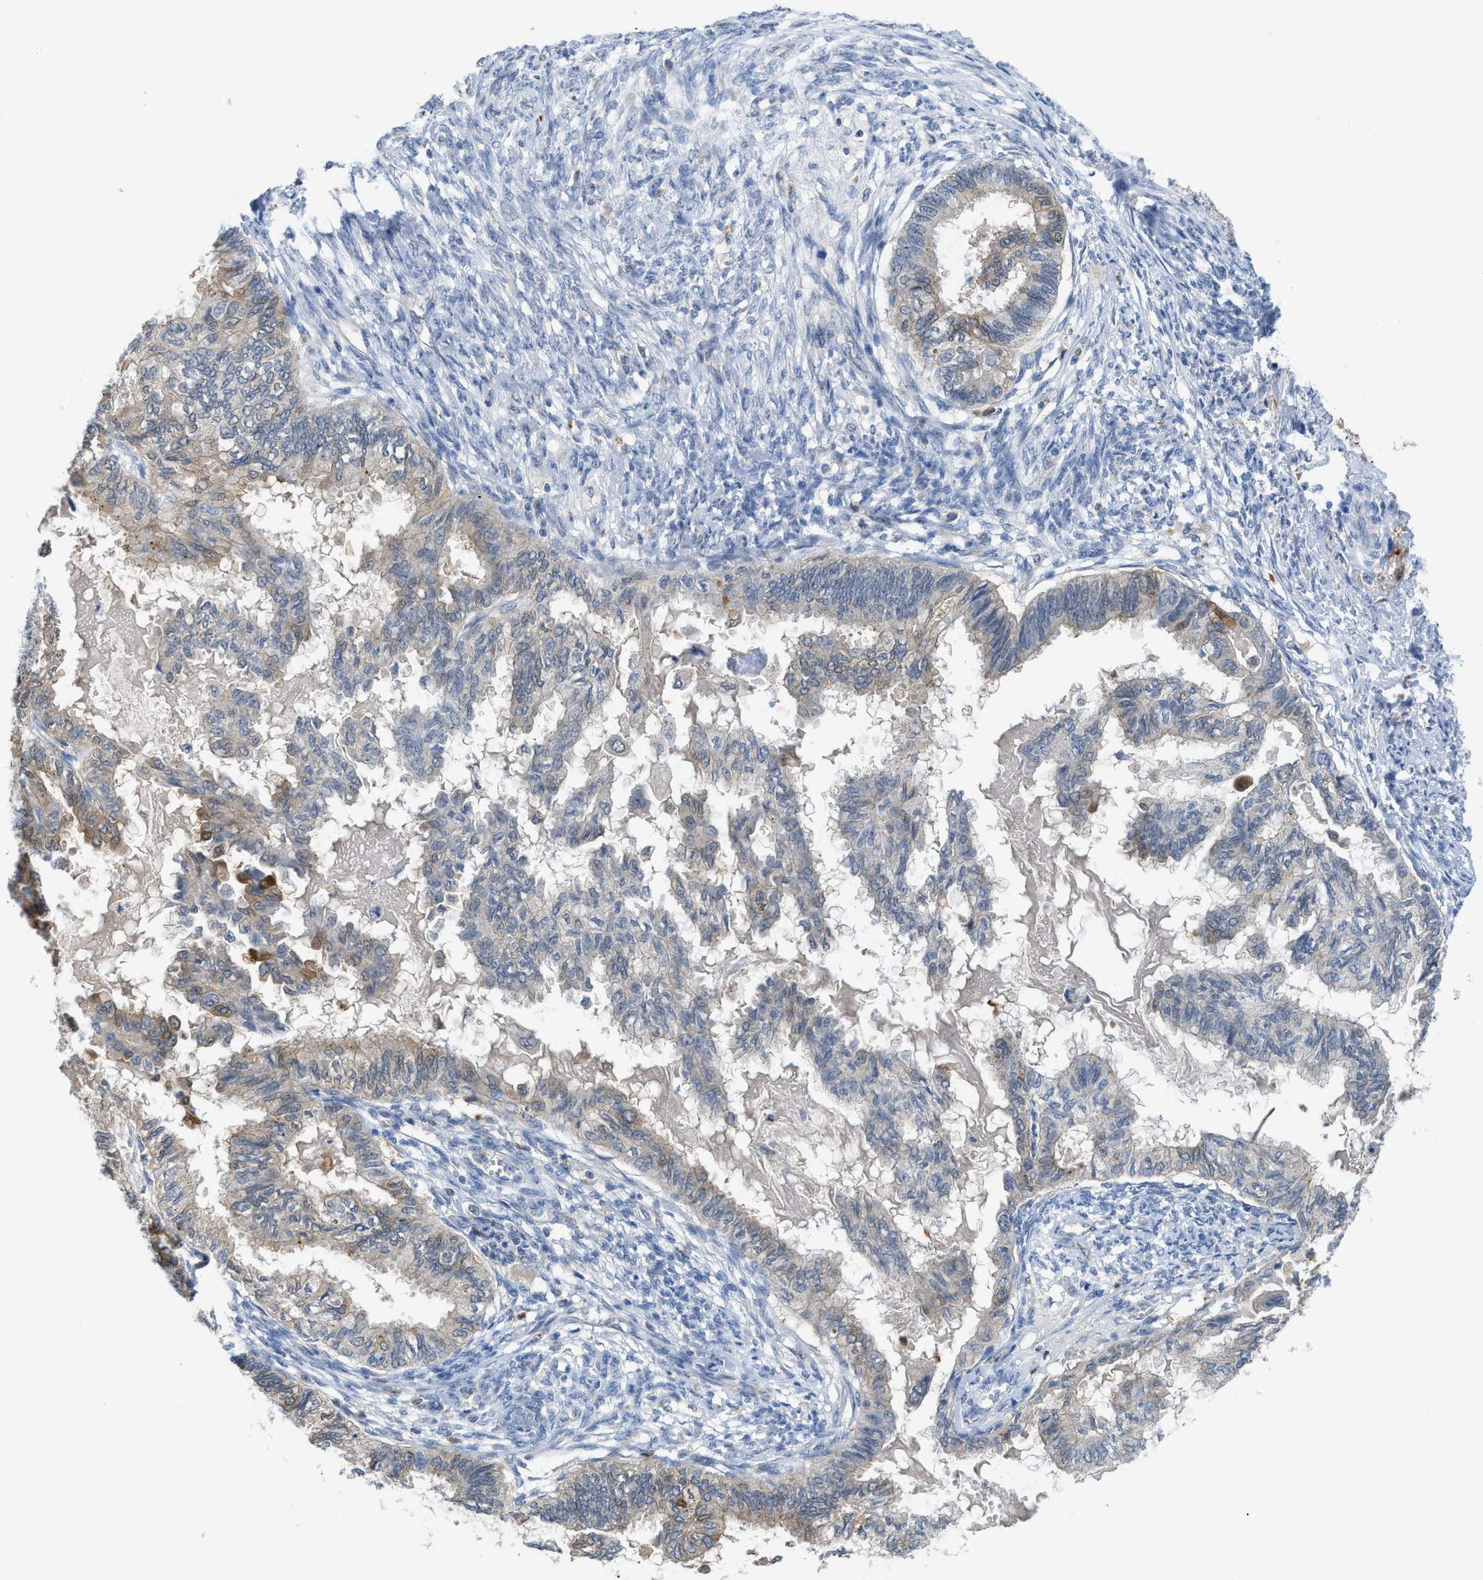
{"staining": {"intensity": "weak", "quantity": ">75%", "location": "cytoplasmic/membranous"}, "tissue": "cervical cancer", "cell_type": "Tumor cells", "image_type": "cancer", "snomed": [{"axis": "morphology", "description": "Normal tissue, NOS"}, {"axis": "morphology", "description": "Adenocarcinoma, NOS"}, {"axis": "topography", "description": "Cervix"}, {"axis": "topography", "description": "Endometrium"}], "caption": "Immunohistochemical staining of human cervical adenocarcinoma displays low levels of weak cytoplasmic/membranous protein expression in about >75% of tumor cells.", "gene": "CSTB", "patient": {"sex": "female", "age": 86}}